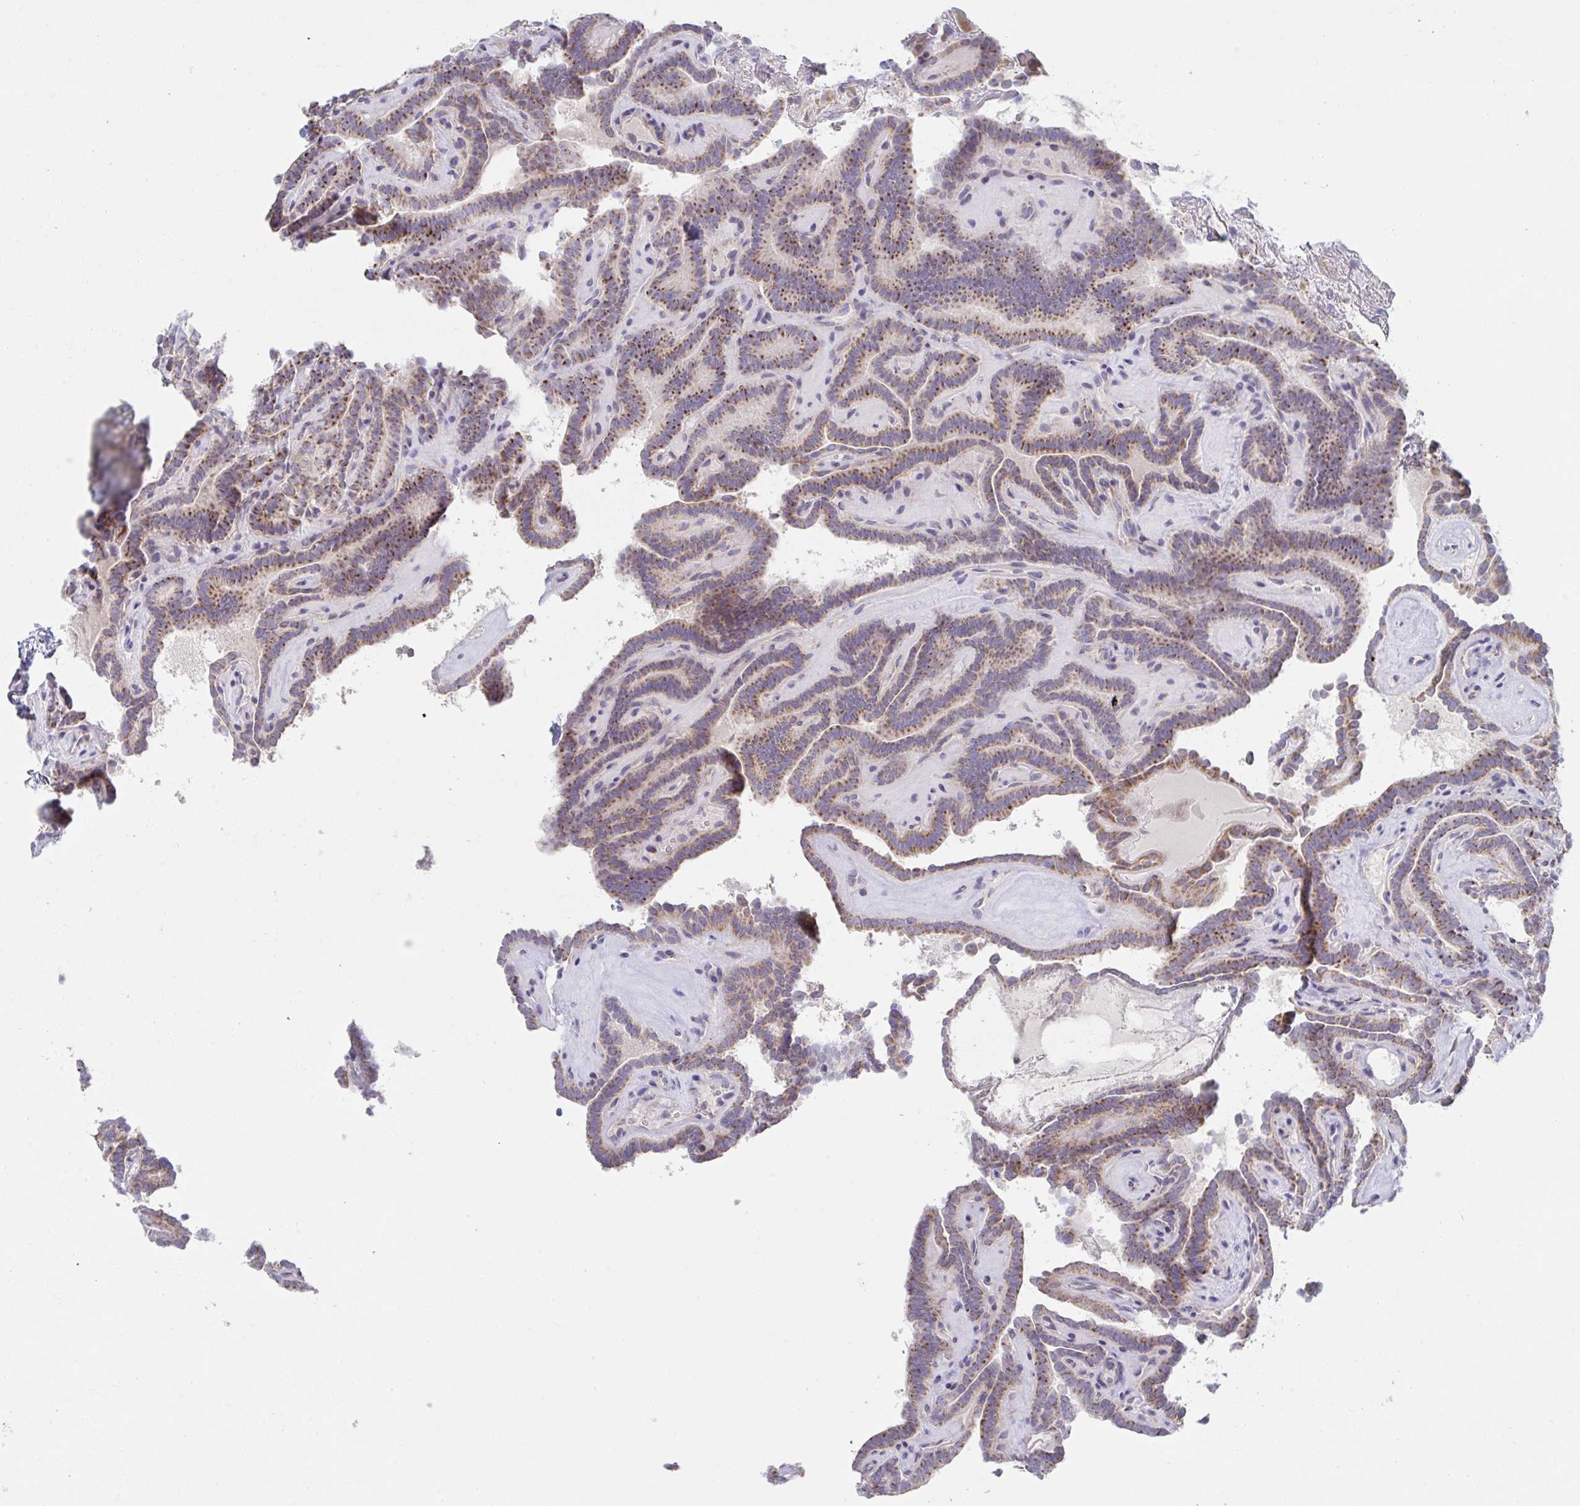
{"staining": {"intensity": "strong", "quantity": ">75%", "location": "cytoplasmic/membranous"}, "tissue": "thyroid cancer", "cell_type": "Tumor cells", "image_type": "cancer", "snomed": [{"axis": "morphology", "description": "Papillary adenocarcinoma, NOS"}, {"axis": "topography", "description": "Thyroid gland"}], "caption": "Human thyroid cancer stained with a brown dye demonstrates strong cytoplasmic/membranous positive staining in approximately >75% of tumor cells.", "gene": "NDUFA7", "patient": {"sex": "female", "age": 21}}